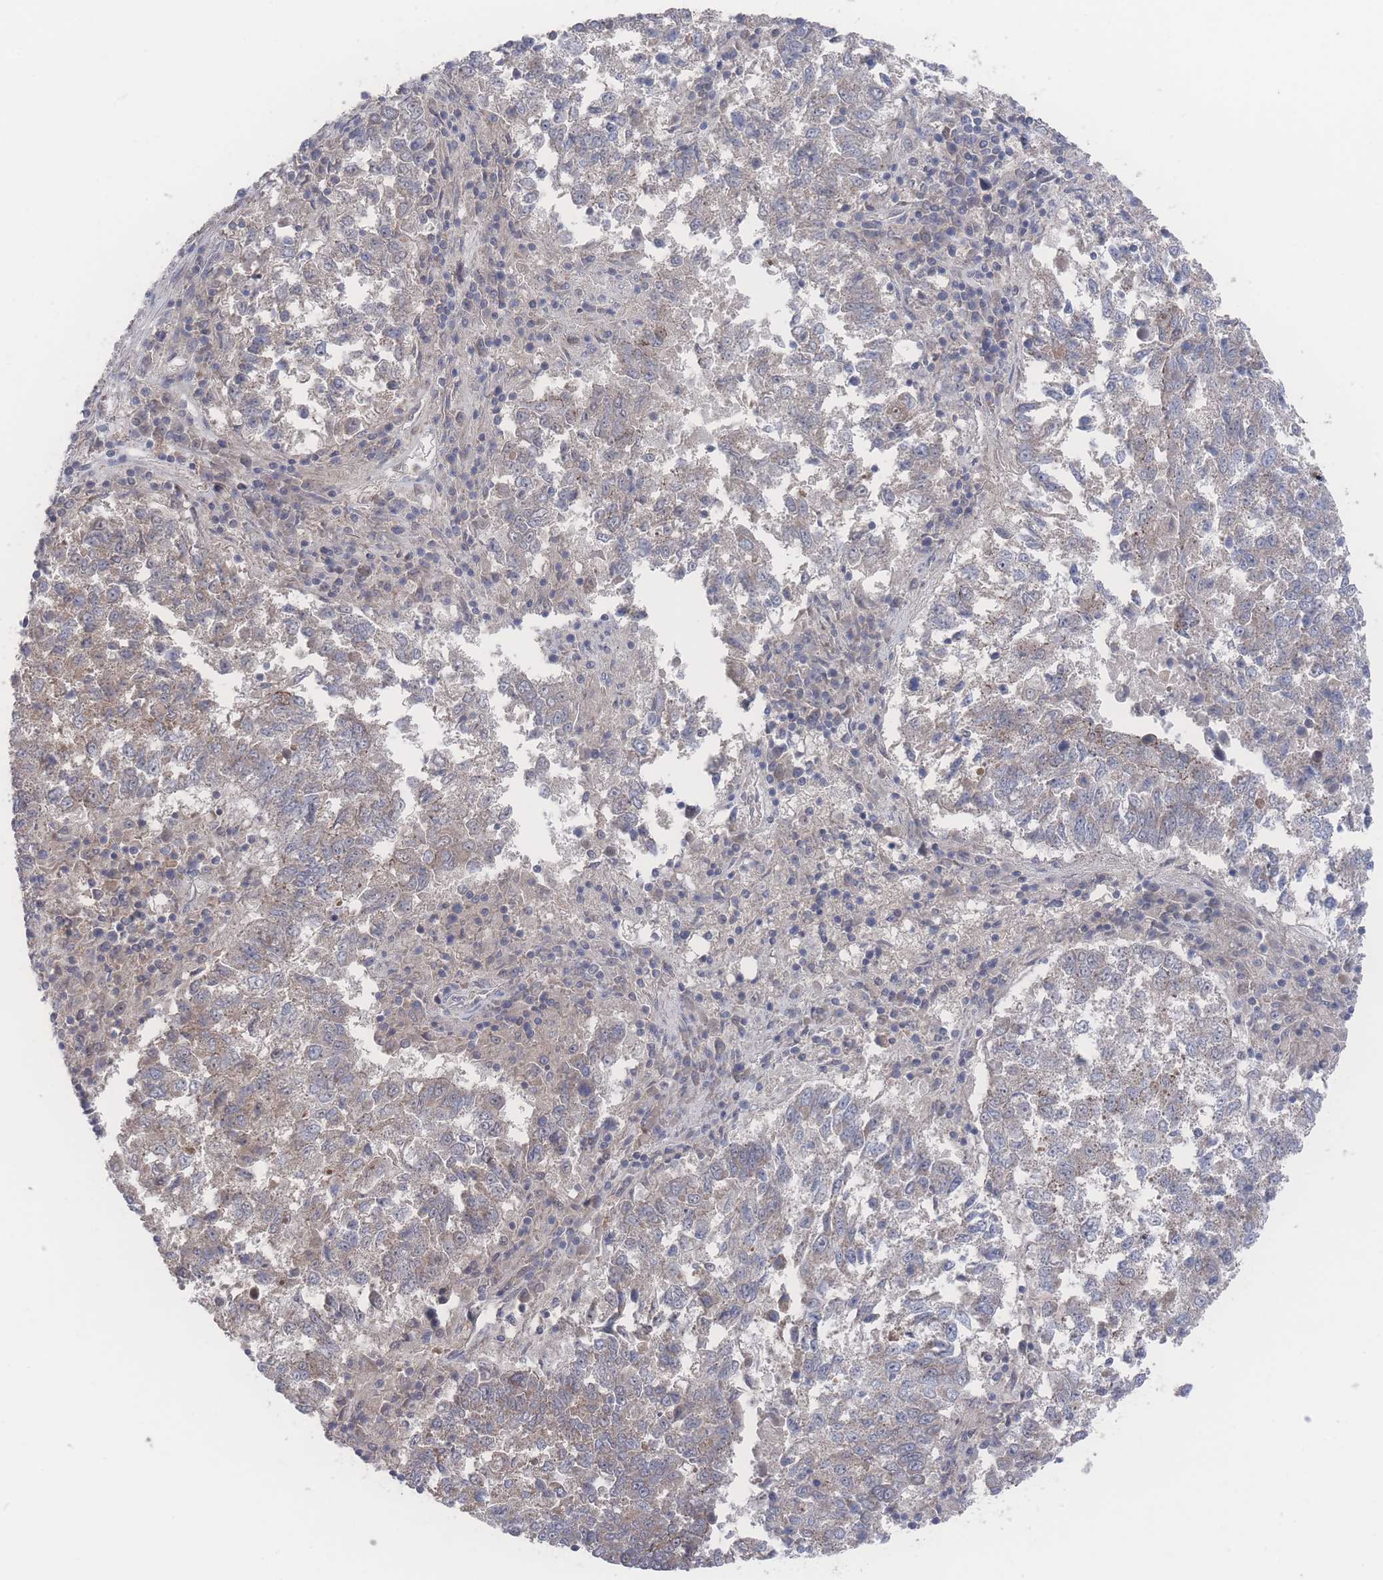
{"staining": {"intensity": "weak", "quantity": "<25%", "location": "cytoplasmic/membranous"}, "tissue": "lung cancer", "cell_type": "Tumor cells", "image_type": "cancer", "snomed": [{"axis": "morphology", "description": "Squamous cell carcinoma, NOS"}, {"axis": "topography", "description": "Lung"}], "caption": "IHC of lung squamous cell carcinoma displays no expression in tumor cells.", "gene": "NBEAL1", "patient": {"sex": "male", "age": 73}}